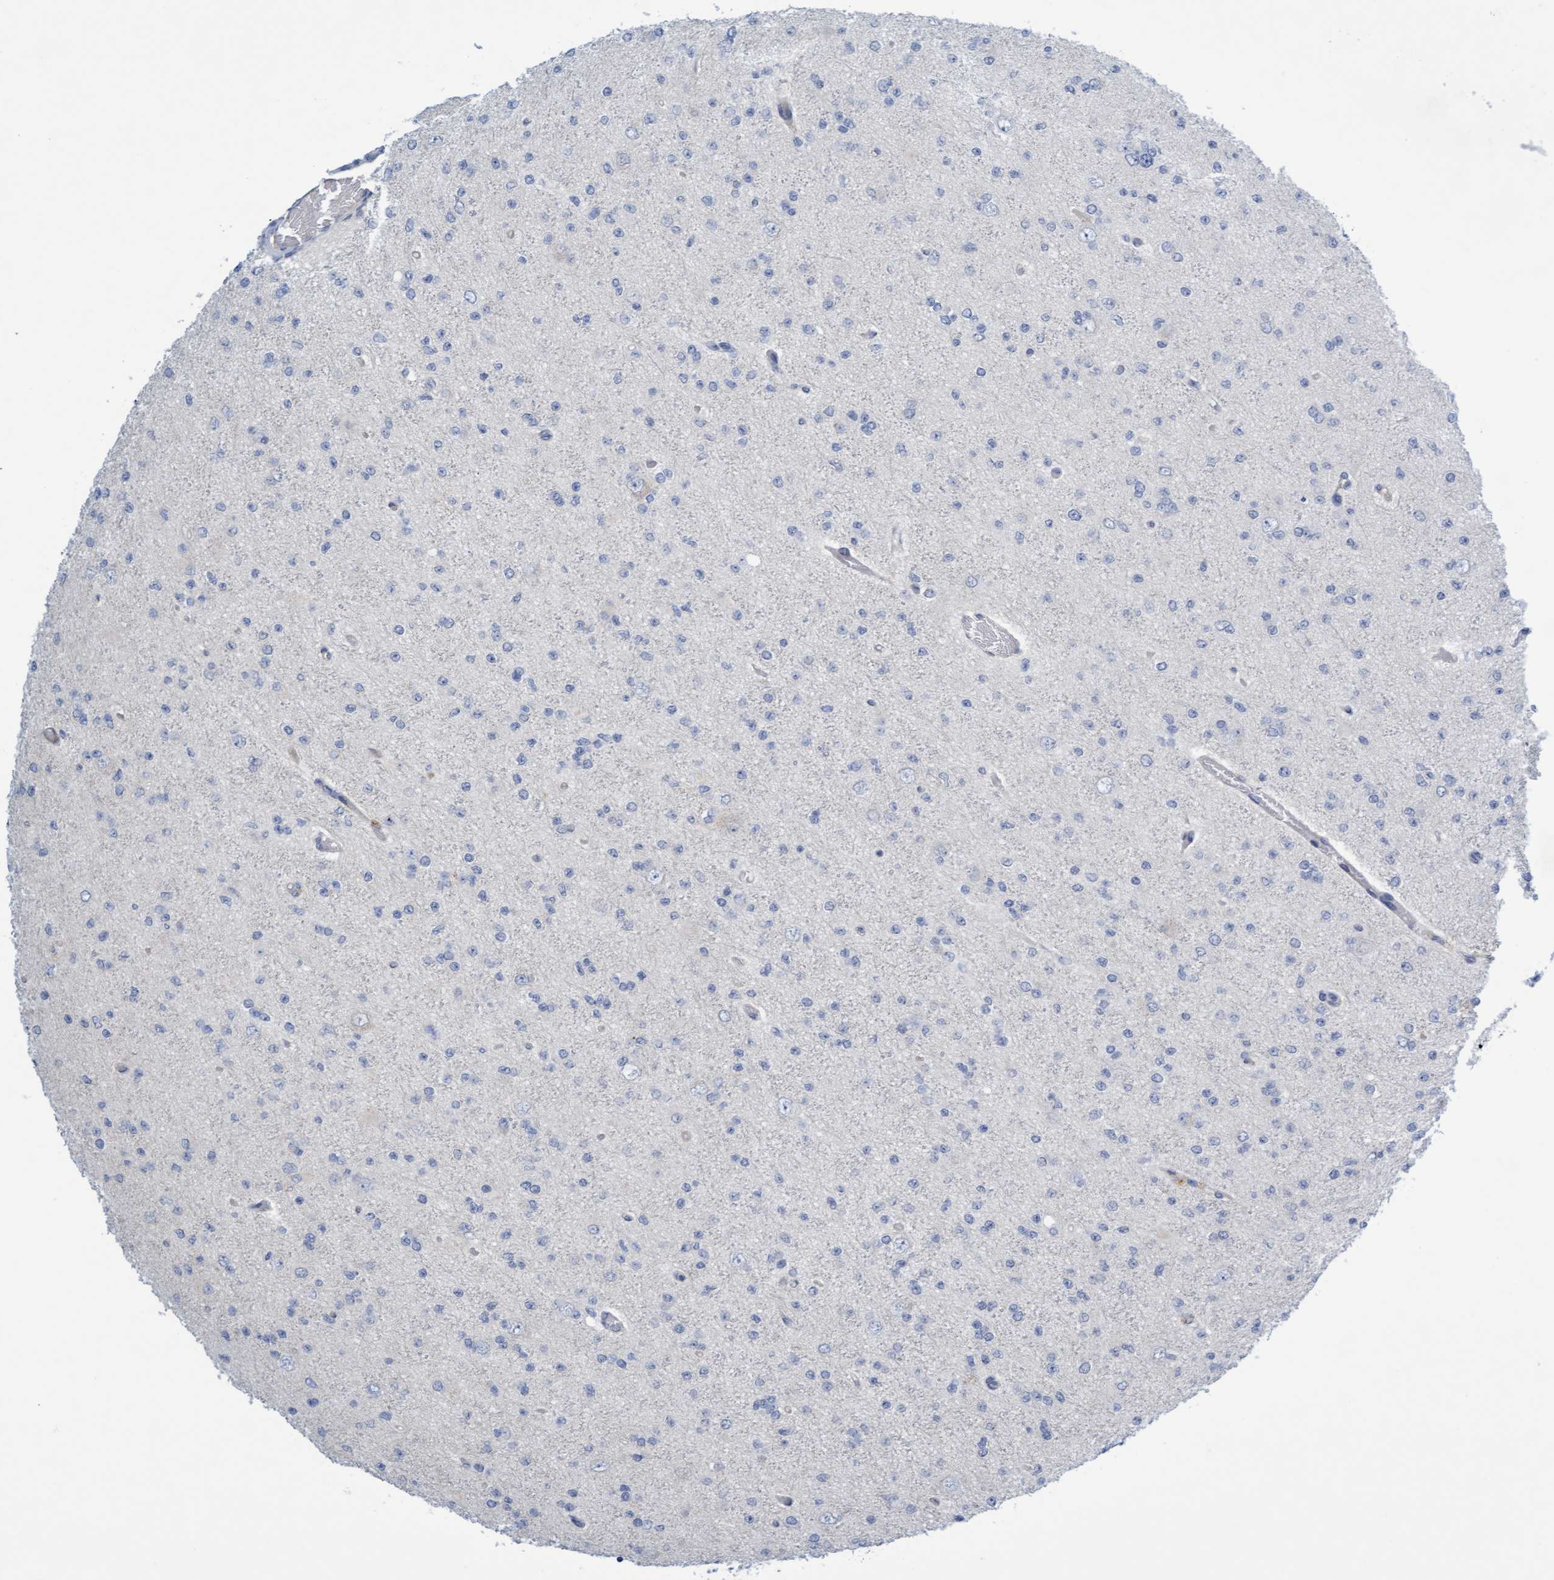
{"staining": {"intensity": "negative", "quantity": "none", "location": "none"}, "tissue": "glioma", "cell_type": "Tumor cells", "image_type": "cancer", "snomed": [{"axis": "morphology", "description": "Glioma, malignant, Low grade"}, {"axis": "topography", "description": "Brain"}], "caption": "The image reveals no staining of tumor cells in malignant glioma (low-grade).", "gene": "DDHD2", "patient": {"sex": "female", "age": 22}}